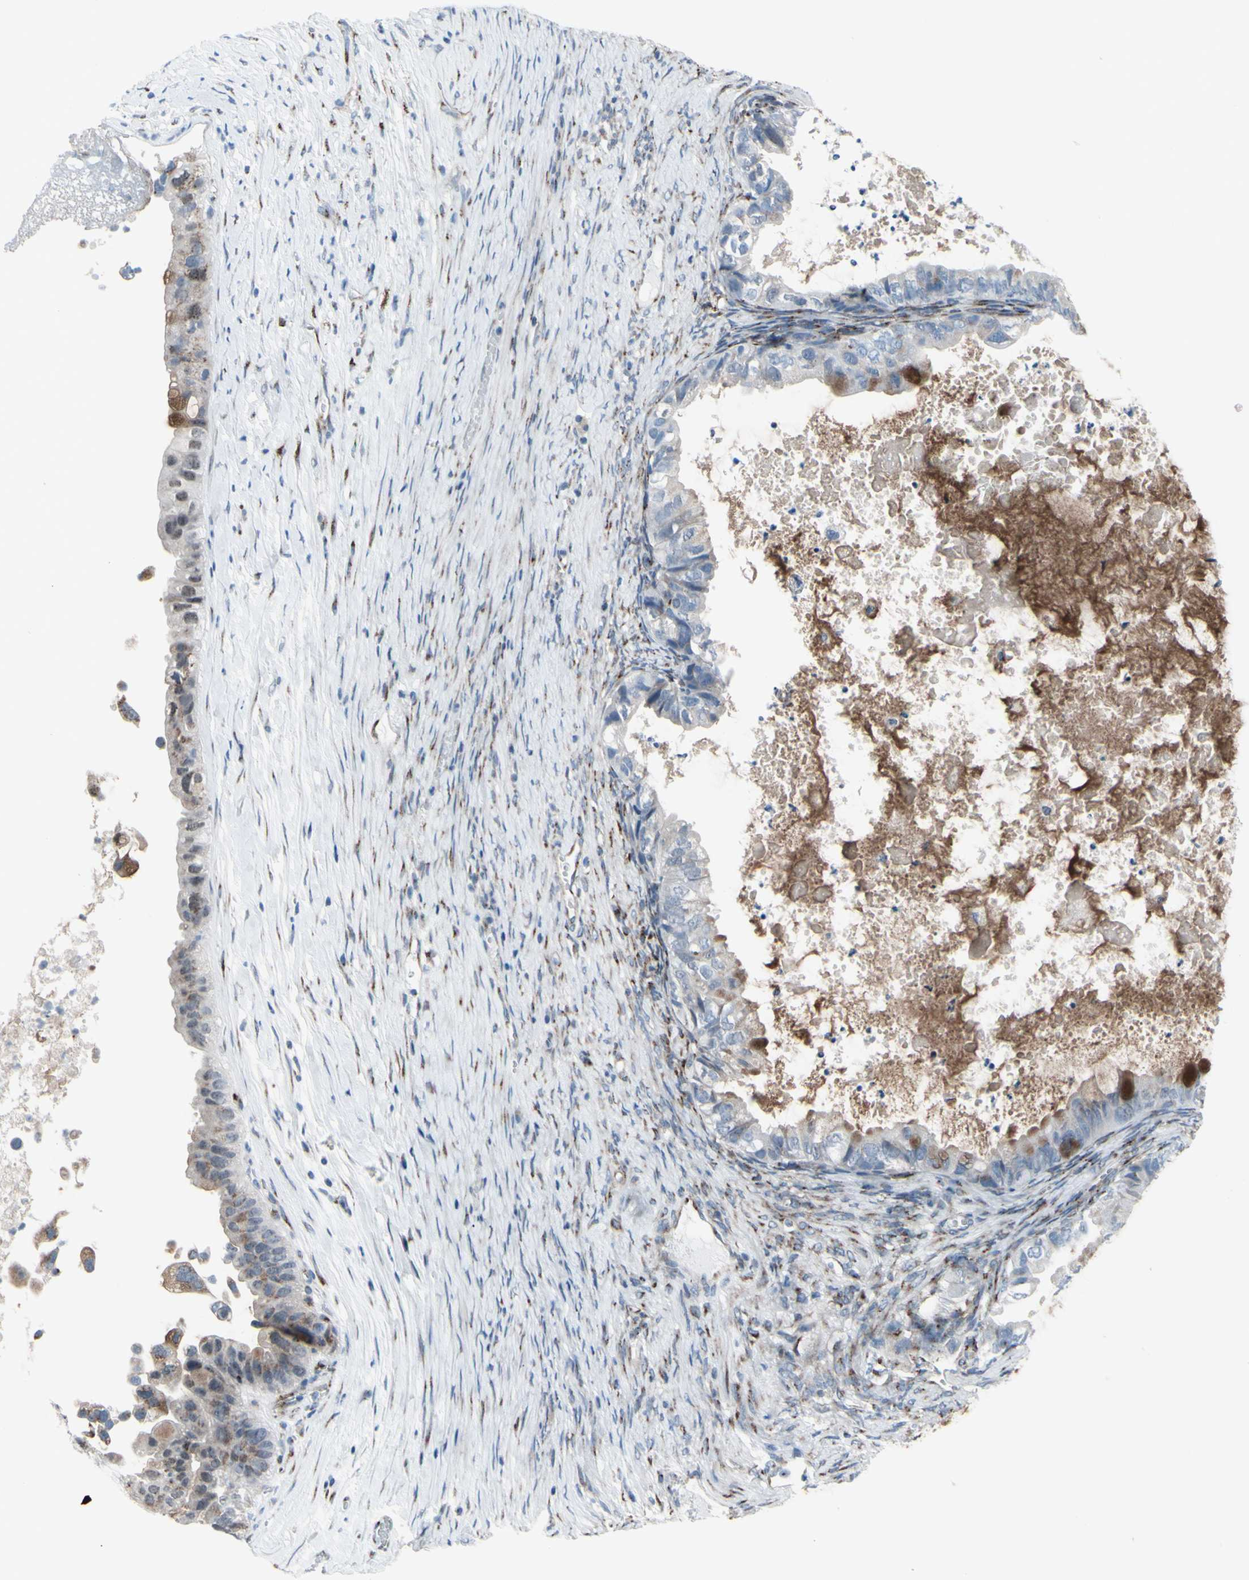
{"staining": {"intensity": "weak", "quantity": "25%-75%", "location": "cytoplasmic/membranous"}, "tissue": "ovarian cancer", "cell_type": "Tumor cells", "image_type": "cancer", "snomed": [{"axis": "morphology", "description": "Cystadenocarcinoma, mucinous, NOS"}, {"axis": "topography", "description": "Ovary"}], "caption": "Immunohistochemistry (DAB (3,3'-diaminobenzidine)) staining of human ovarian cancer displays weak cytoplasmic/membranous protein positivity in about 25%-75% of tumor cells.", "gene": "GLG1", "patient": {"sex": "female", "age": 80}}